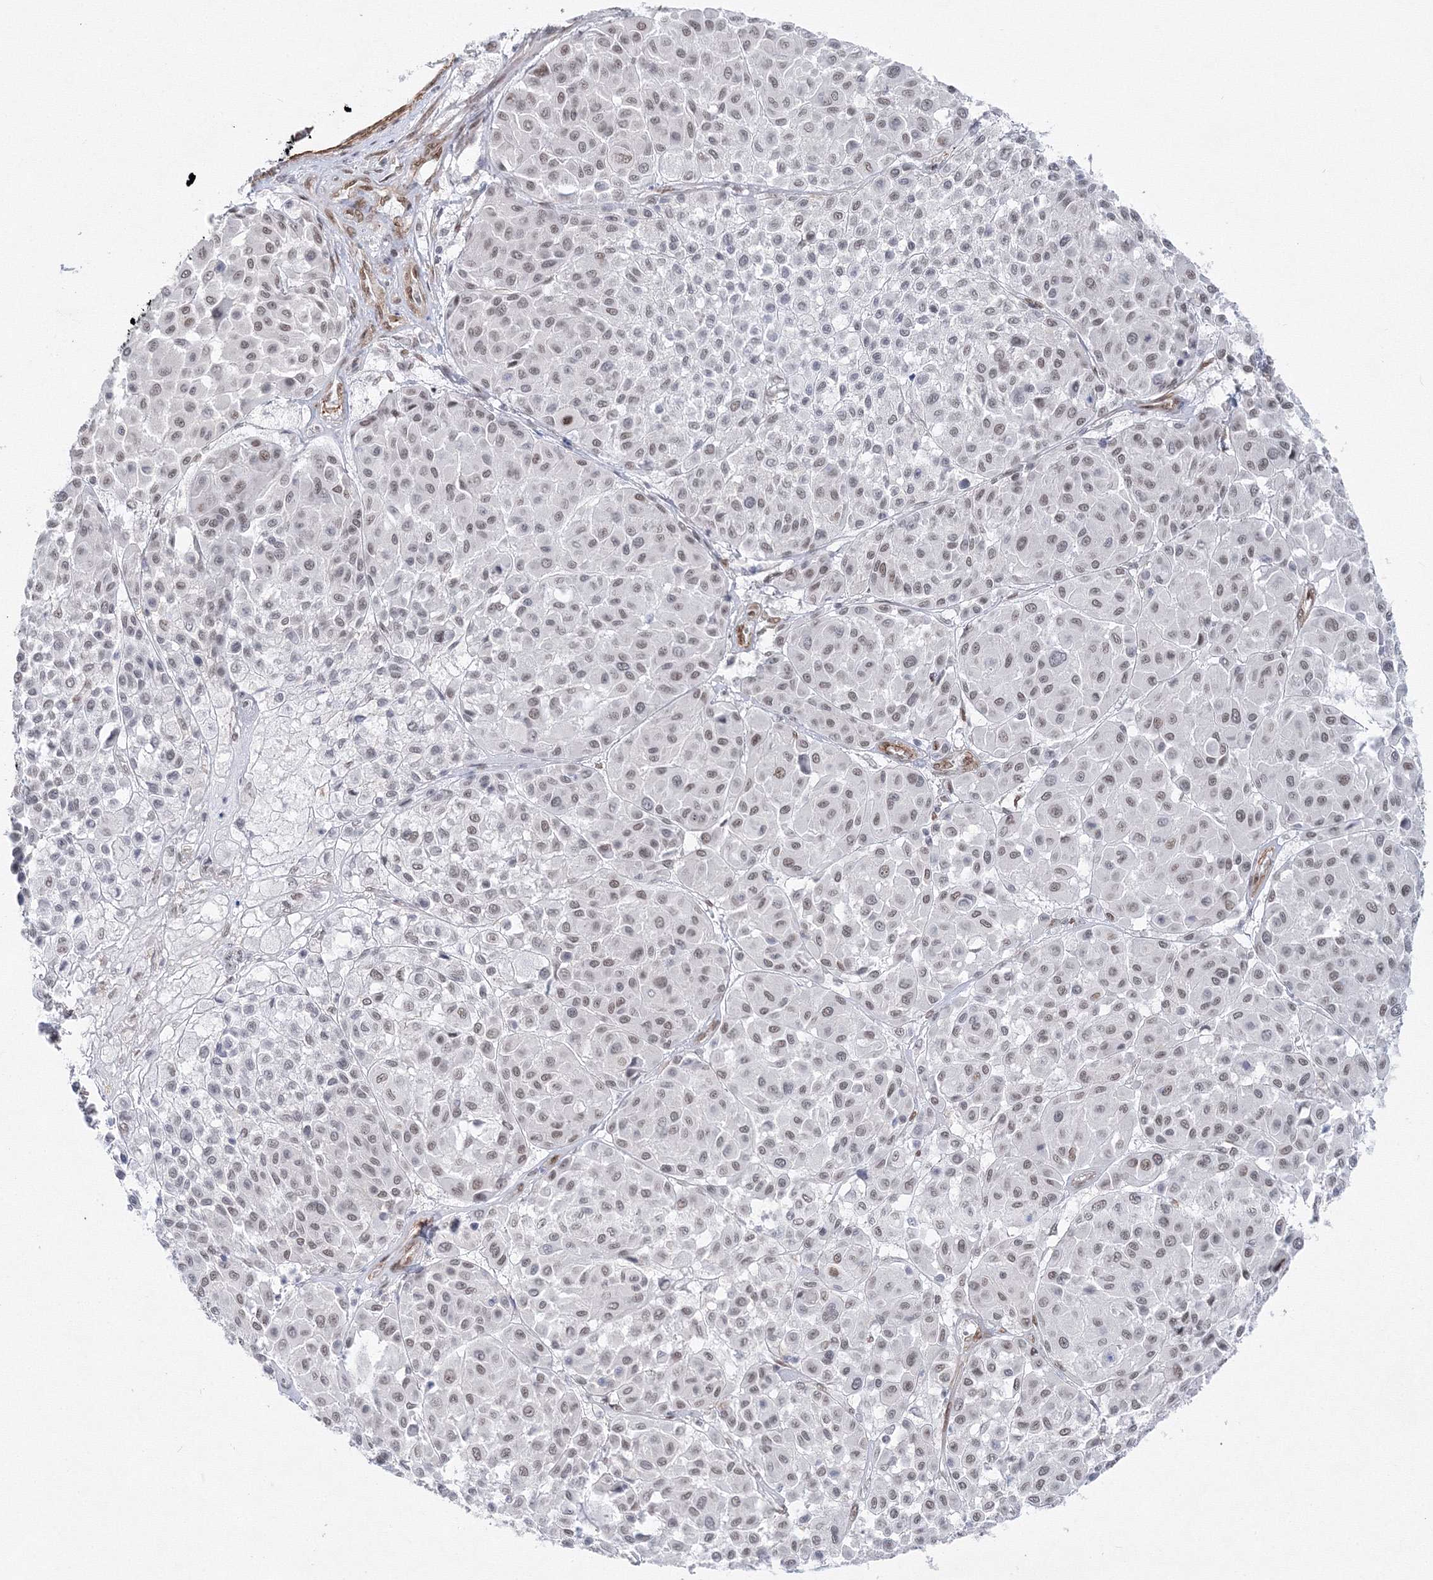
{"staining": {"intensity": "weak", "quantity": "<25%", "location": "nuclear"}, "tissue": "melanoma", "cell_type": "Tumor cells", "image_type": "cancer", "snomed": [{"axis": "morphology", "description": "Malignant melanoma, Metastatic site"}, {"axis": "topography", "description": "Soft tissue"}], "caption": "The IHC photomicrograph has no significant expression in tumor cells of malignant melanoma (metastatic site) tissue.", "gene": "ZNF638", "patient": {"sex": "male", "age": 41}}